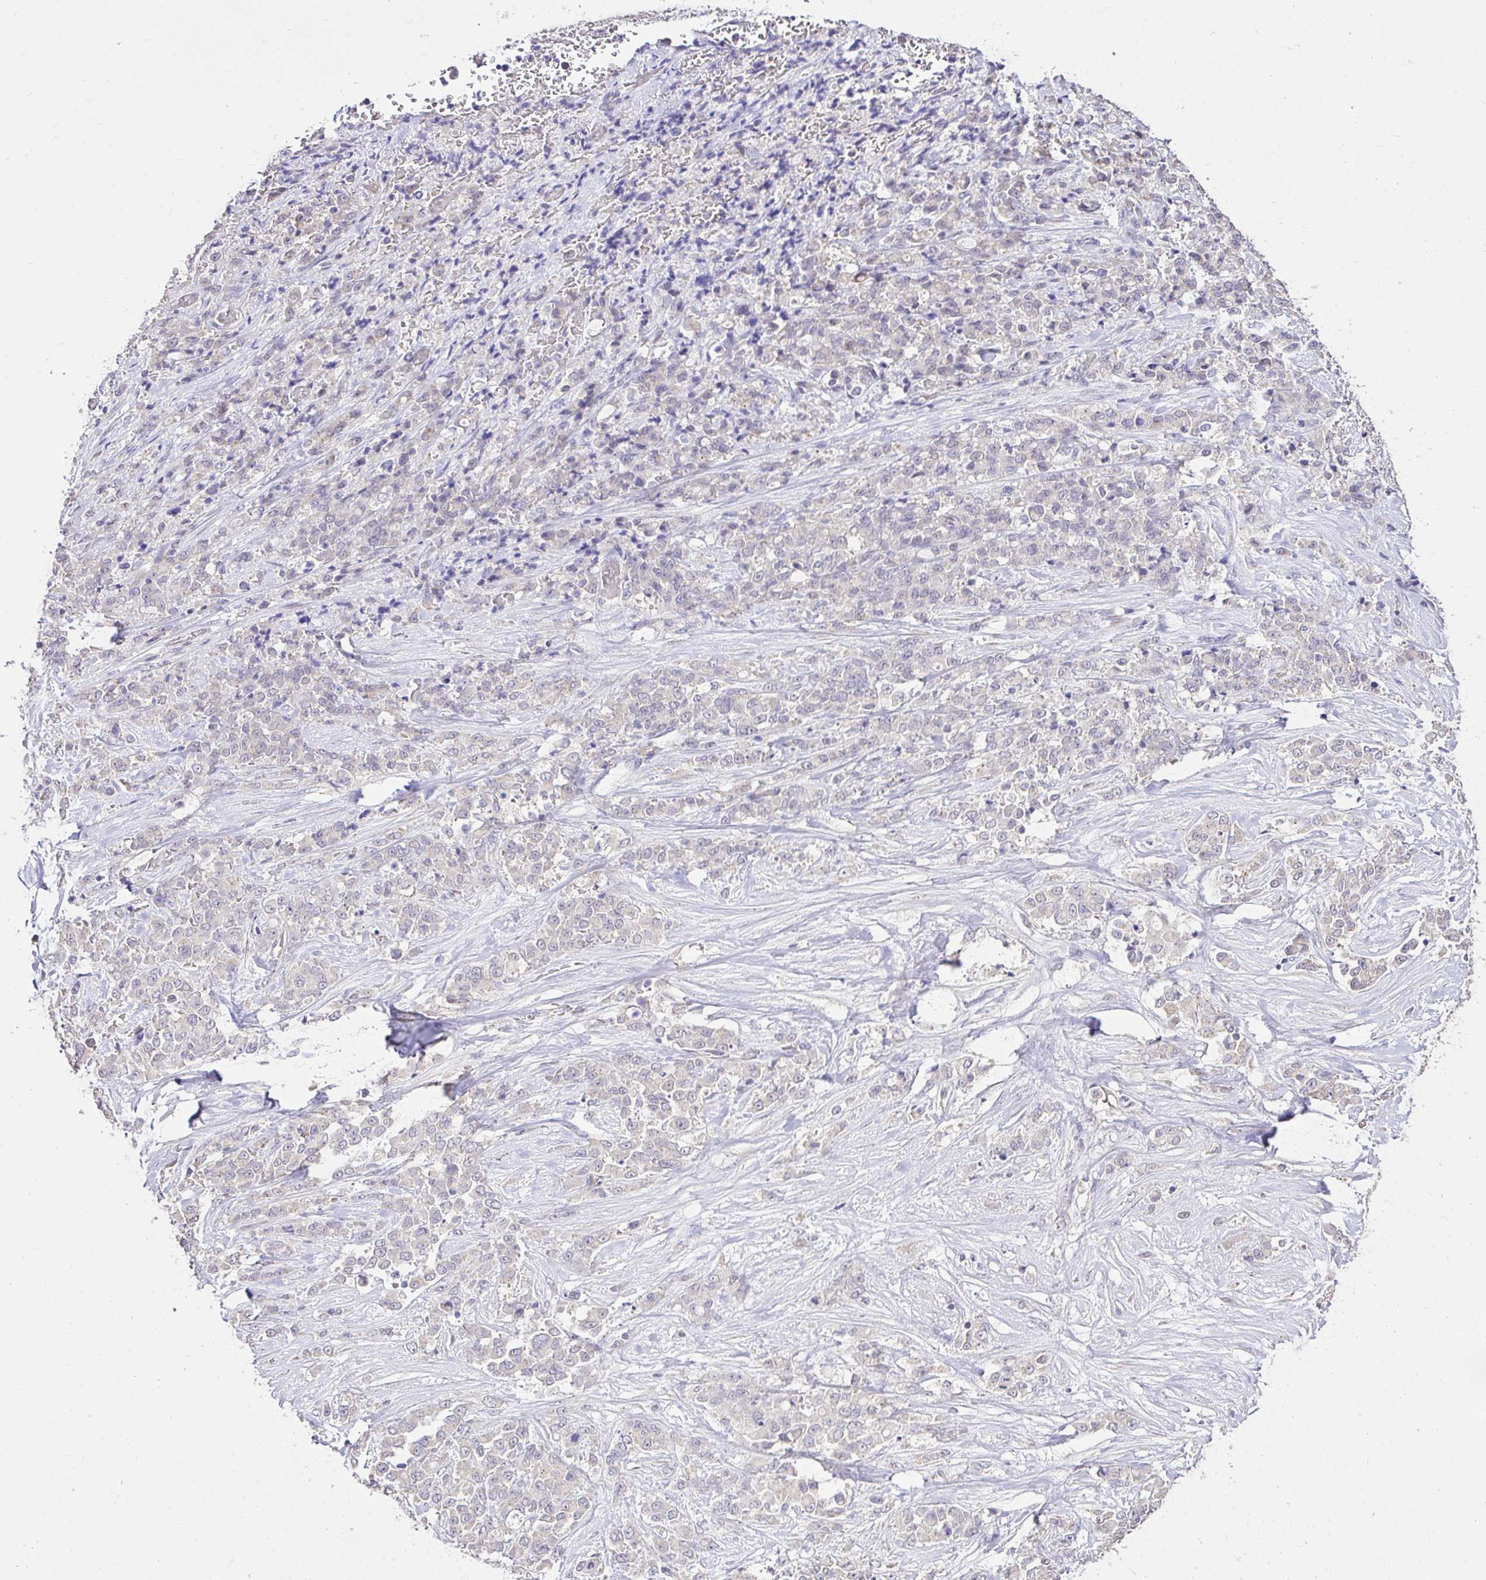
{"staining": {"intensity": "negative", "quantity": "none", "location": "none"}, "tissue": "stomach cancer", "cell_type": "Tumor cells", "image_type": "cancer", "snomed": [{"axis": "morphology", "description": "Adenocarcinoma, NOS"}, {"axis": "topography", "description": "Stomach"}], "caption": "The immunohistochemistry image has no significant expression in tumor cells of adenocarcinoma (stomach) tissue.", "gene": "KIAA1210", "patient": {"sex": "female", "age": 76}}